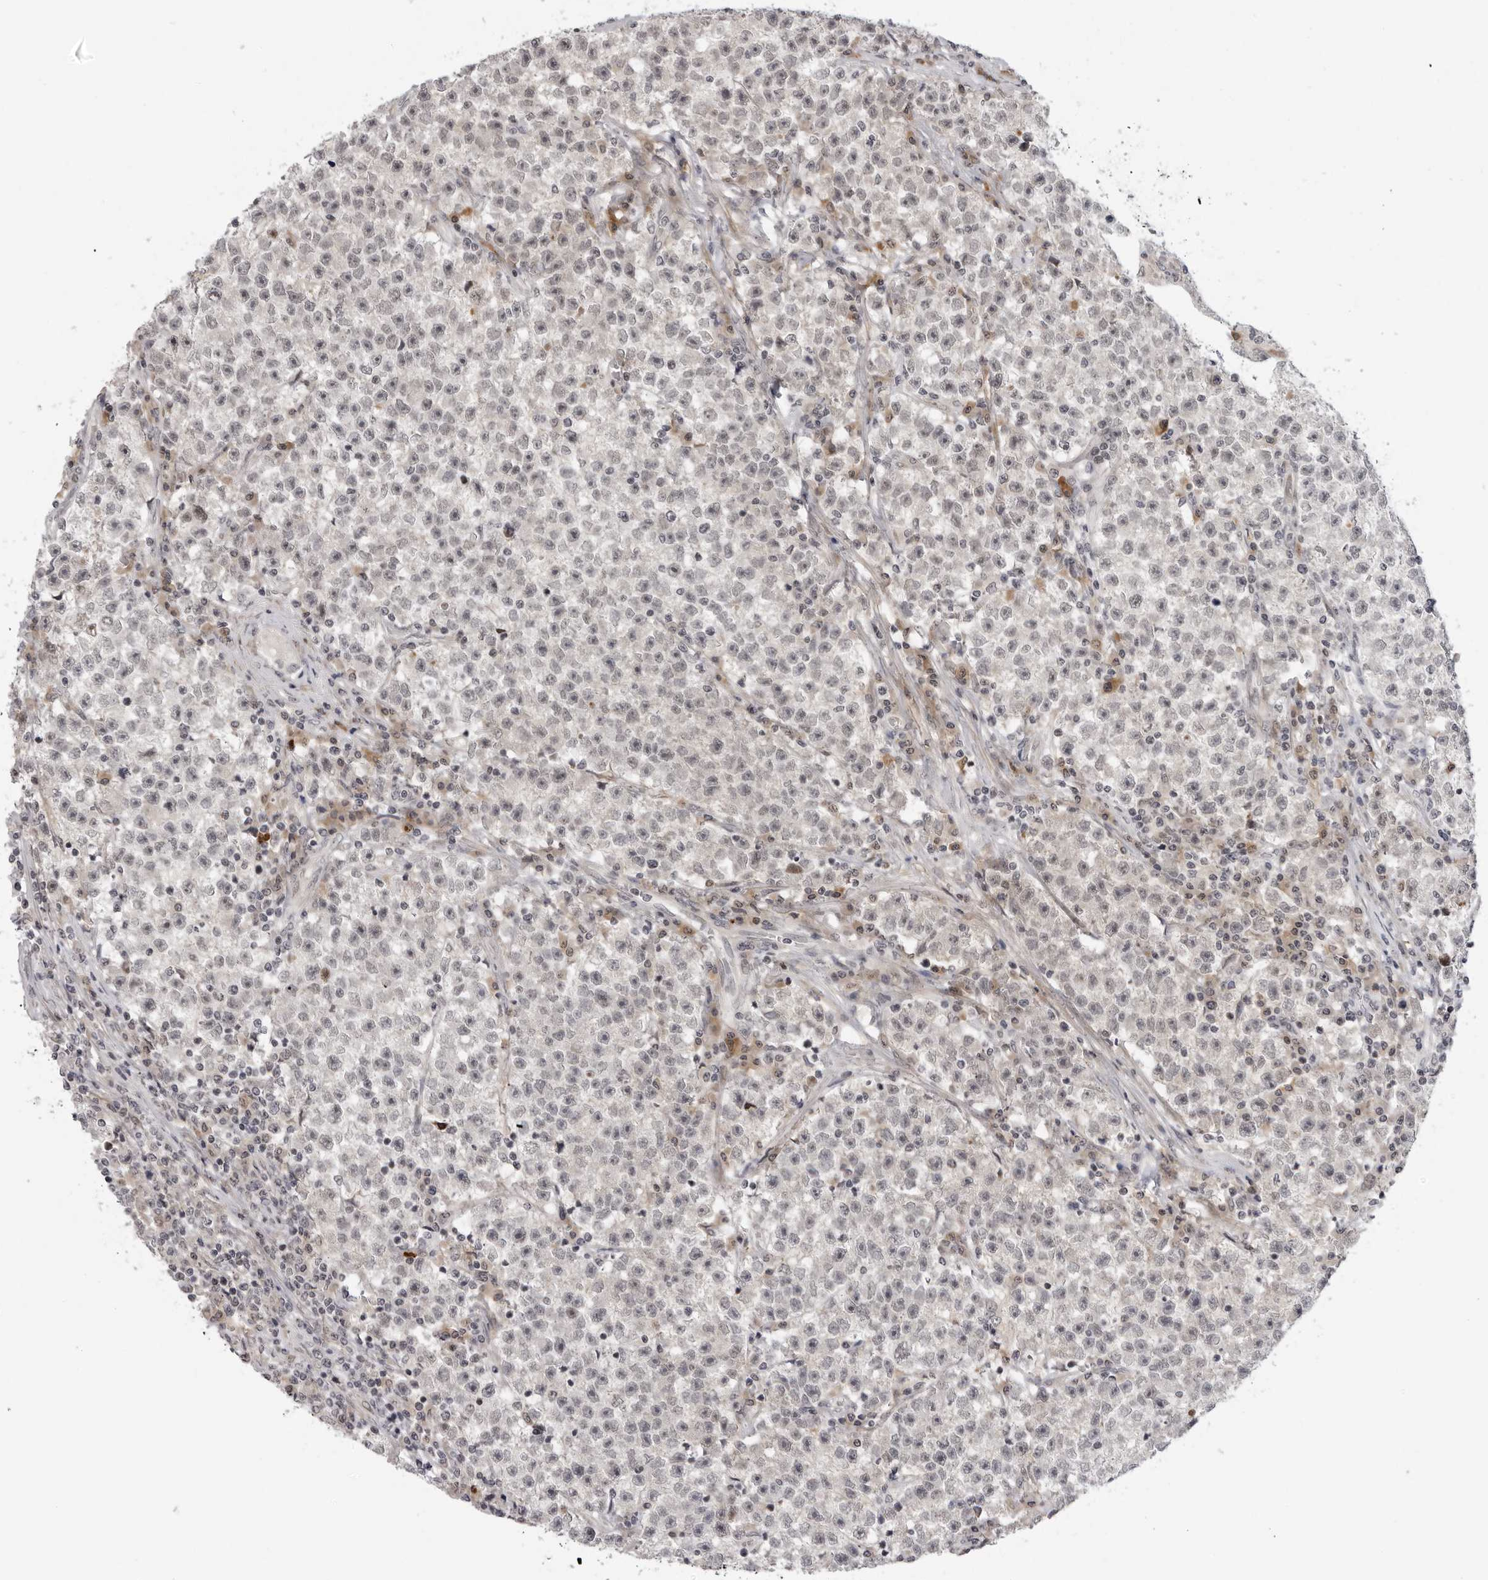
{"staining": {"intensity": "negative", "quantity": "none", "location": "none"}, "tissue": "testis cancer", "cell_type": "Tumor cells", "image_type": "cancer", "snomed": [{"axis": "morphology", "description": "Seminoma, NOS"}, {"axis": "topography", "description": "Testis"}], "caption": "DAB (3,3'-diaminobenzidine) immunohistochemical staining of testis cancer (seminoma) demonstrates no significant expression in tumor cells.", "gene": "ALPK2", "patient": {"sex": "male", "age": 22}}